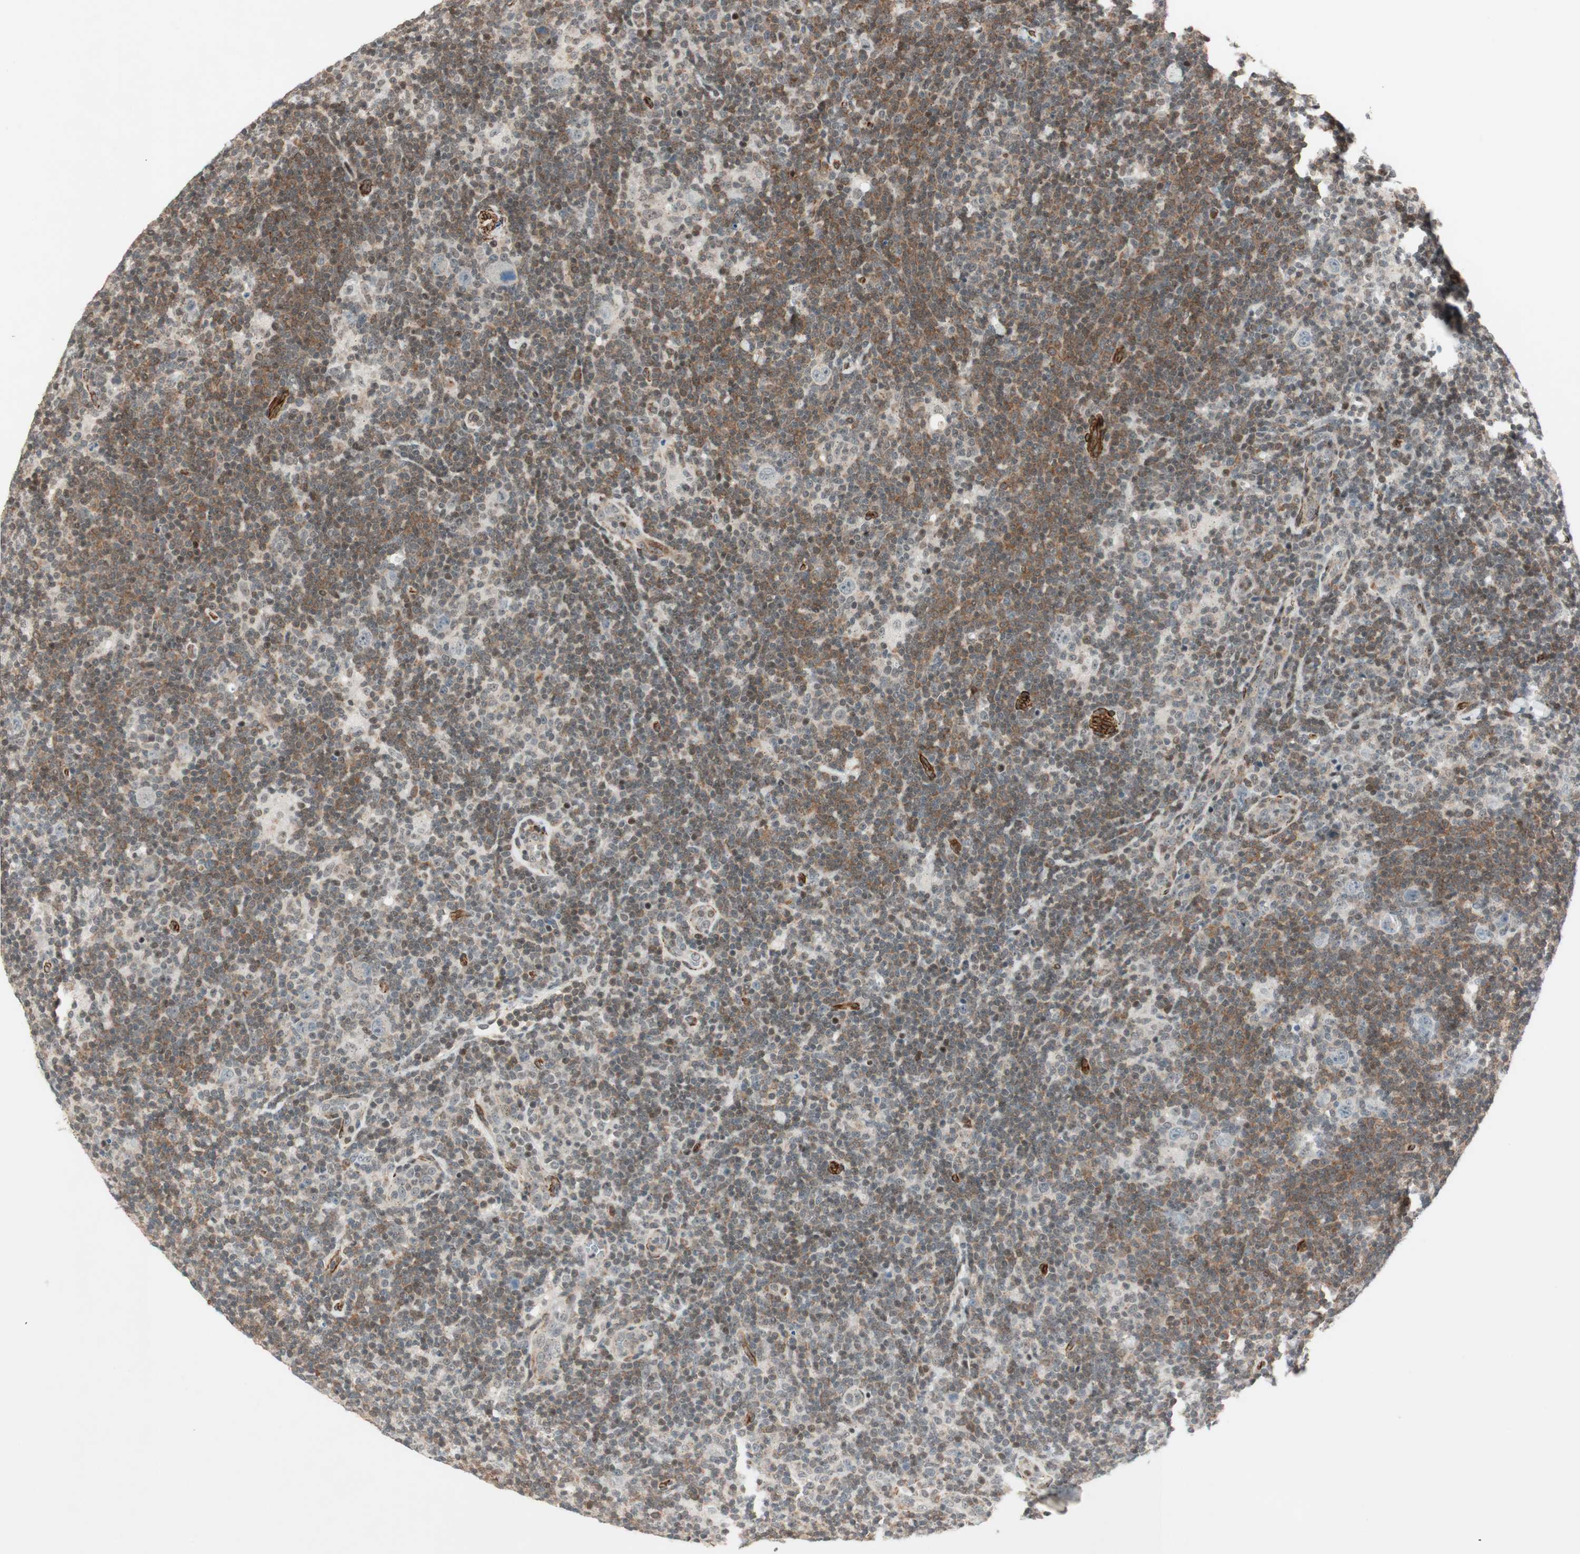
{"staining": {"intensity": "negative", "quantity": "none", "location": "none"}, "tissue": "lymphoma", "cell_type": "Tumor cells", "image_type": "cancer", "snomed": [{"axis": "morphology", "description": "Hodgkin's disease, NOS"}, {"axis": "topography", "description": "Lymph node"}], "caption": "Immunohistochemical staining of lymphoma displays no significant expression in tumor cells.", "gene": "CDK19", "patient": {"sex": "female", "age": 57}}